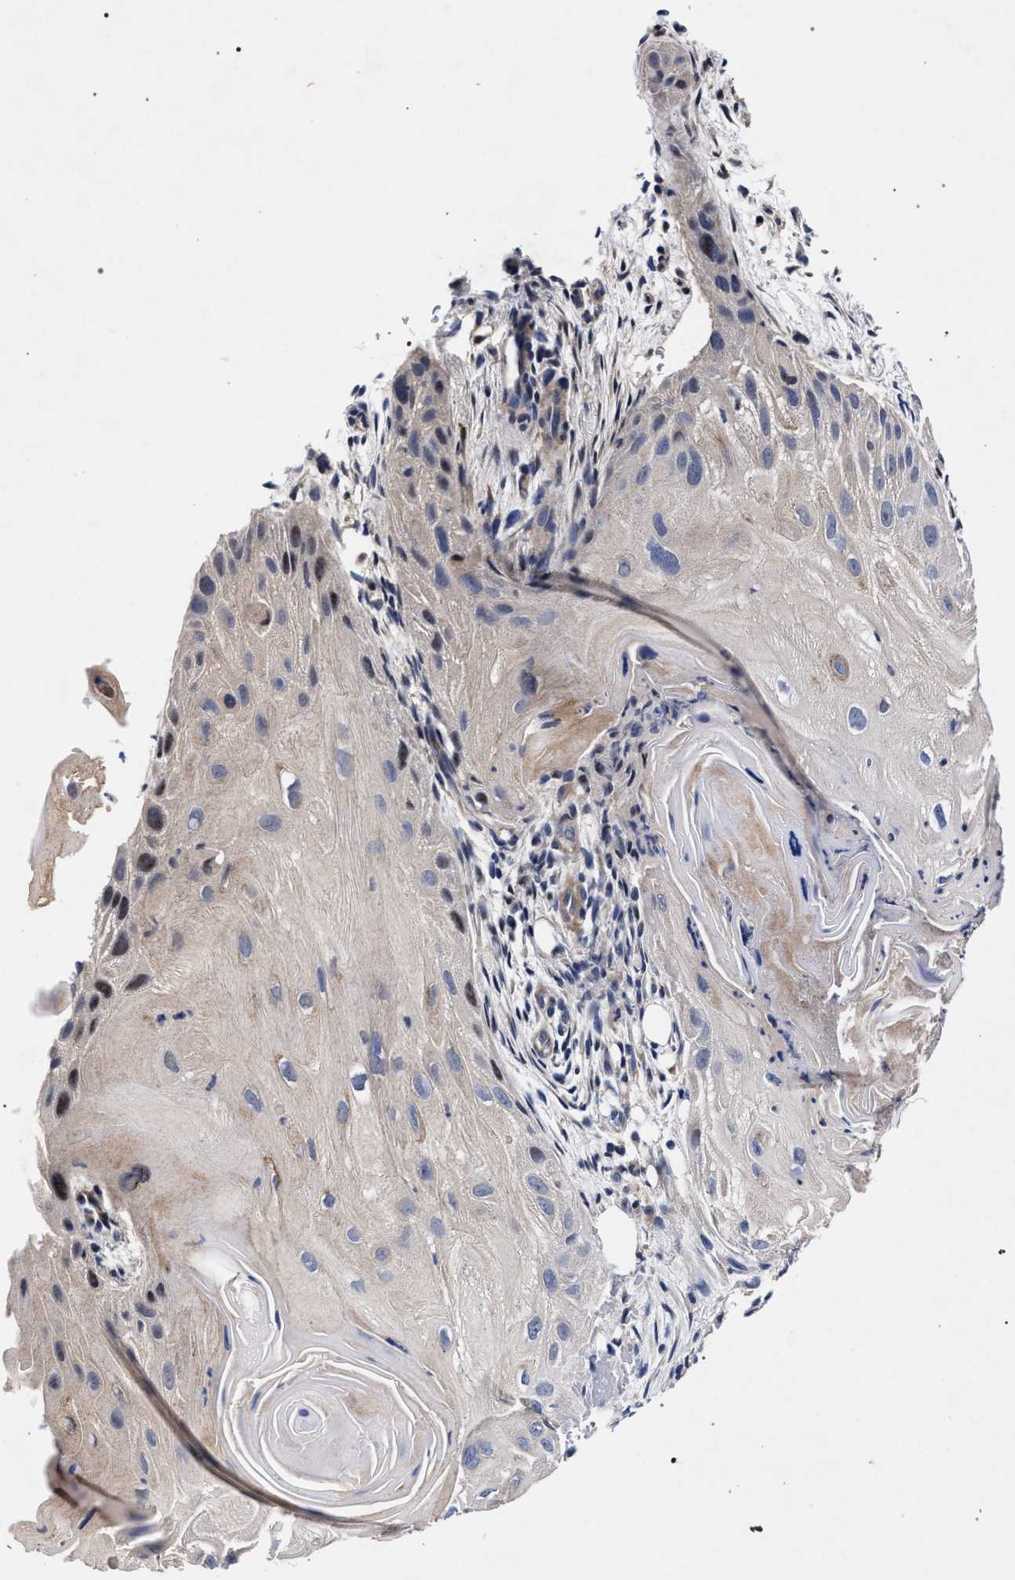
{"staining": {"intensity": "negative", "quantity": "none", "location": "none"}, "tissue": "skin cancer", "cell_type": "Tumor cells", "image_type": "cancer", "snomed": [{"axis": "morphology", "description": "Squamous cell carcinoma, NOS"}, {"axis": "topography", "description": "Skin"}], "caption": "This is a image of immunohistochemistry (IHC) staining of skin squamous cell carcinoma, which shows no staining in tumor cells.", "gene": "CFAP95", "patient": {"sex": "female", "age": 77}}